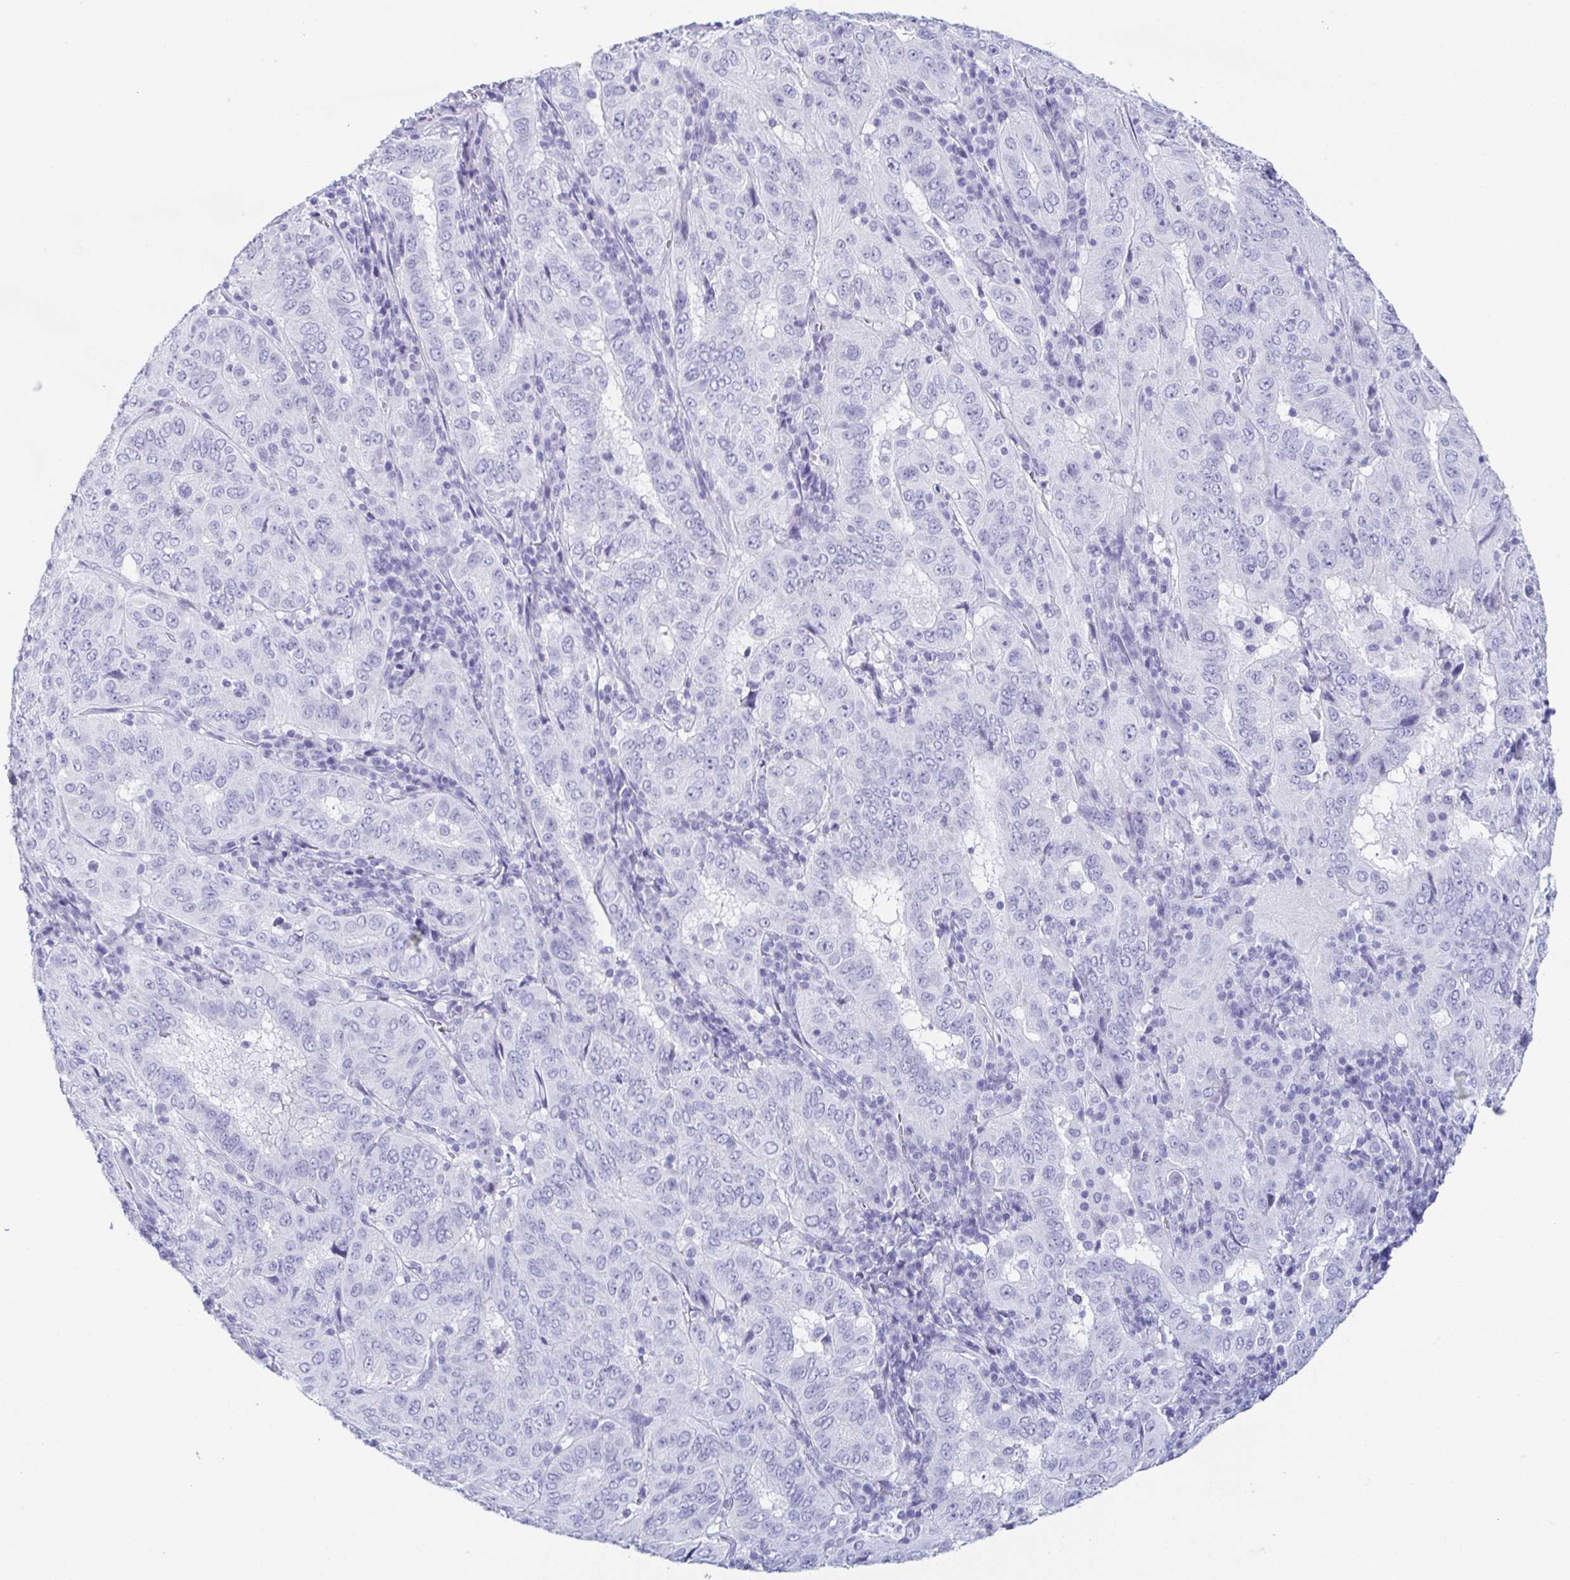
{"staining": {"intensity": "negative", "quantity": "none", "location": "none"}, "tissue": "pancreatic cancer", "cell_type": "Tumor cells", "image_type": "cancer", "snomed": [{"axis": "morphology", "description": "Adenocarcinoma, NOS"}, {"axis": "topography", "description": "Pancreas"}], "caption": "An immunohistochemistry photomicrograph of adenocarcinoma (pancreatic) is shown. There is no staining in tumor cells of adenocarcinoma (pancreatic).", "gene": "ZG16B", "patient": {"sex": "male", "age": 63}}